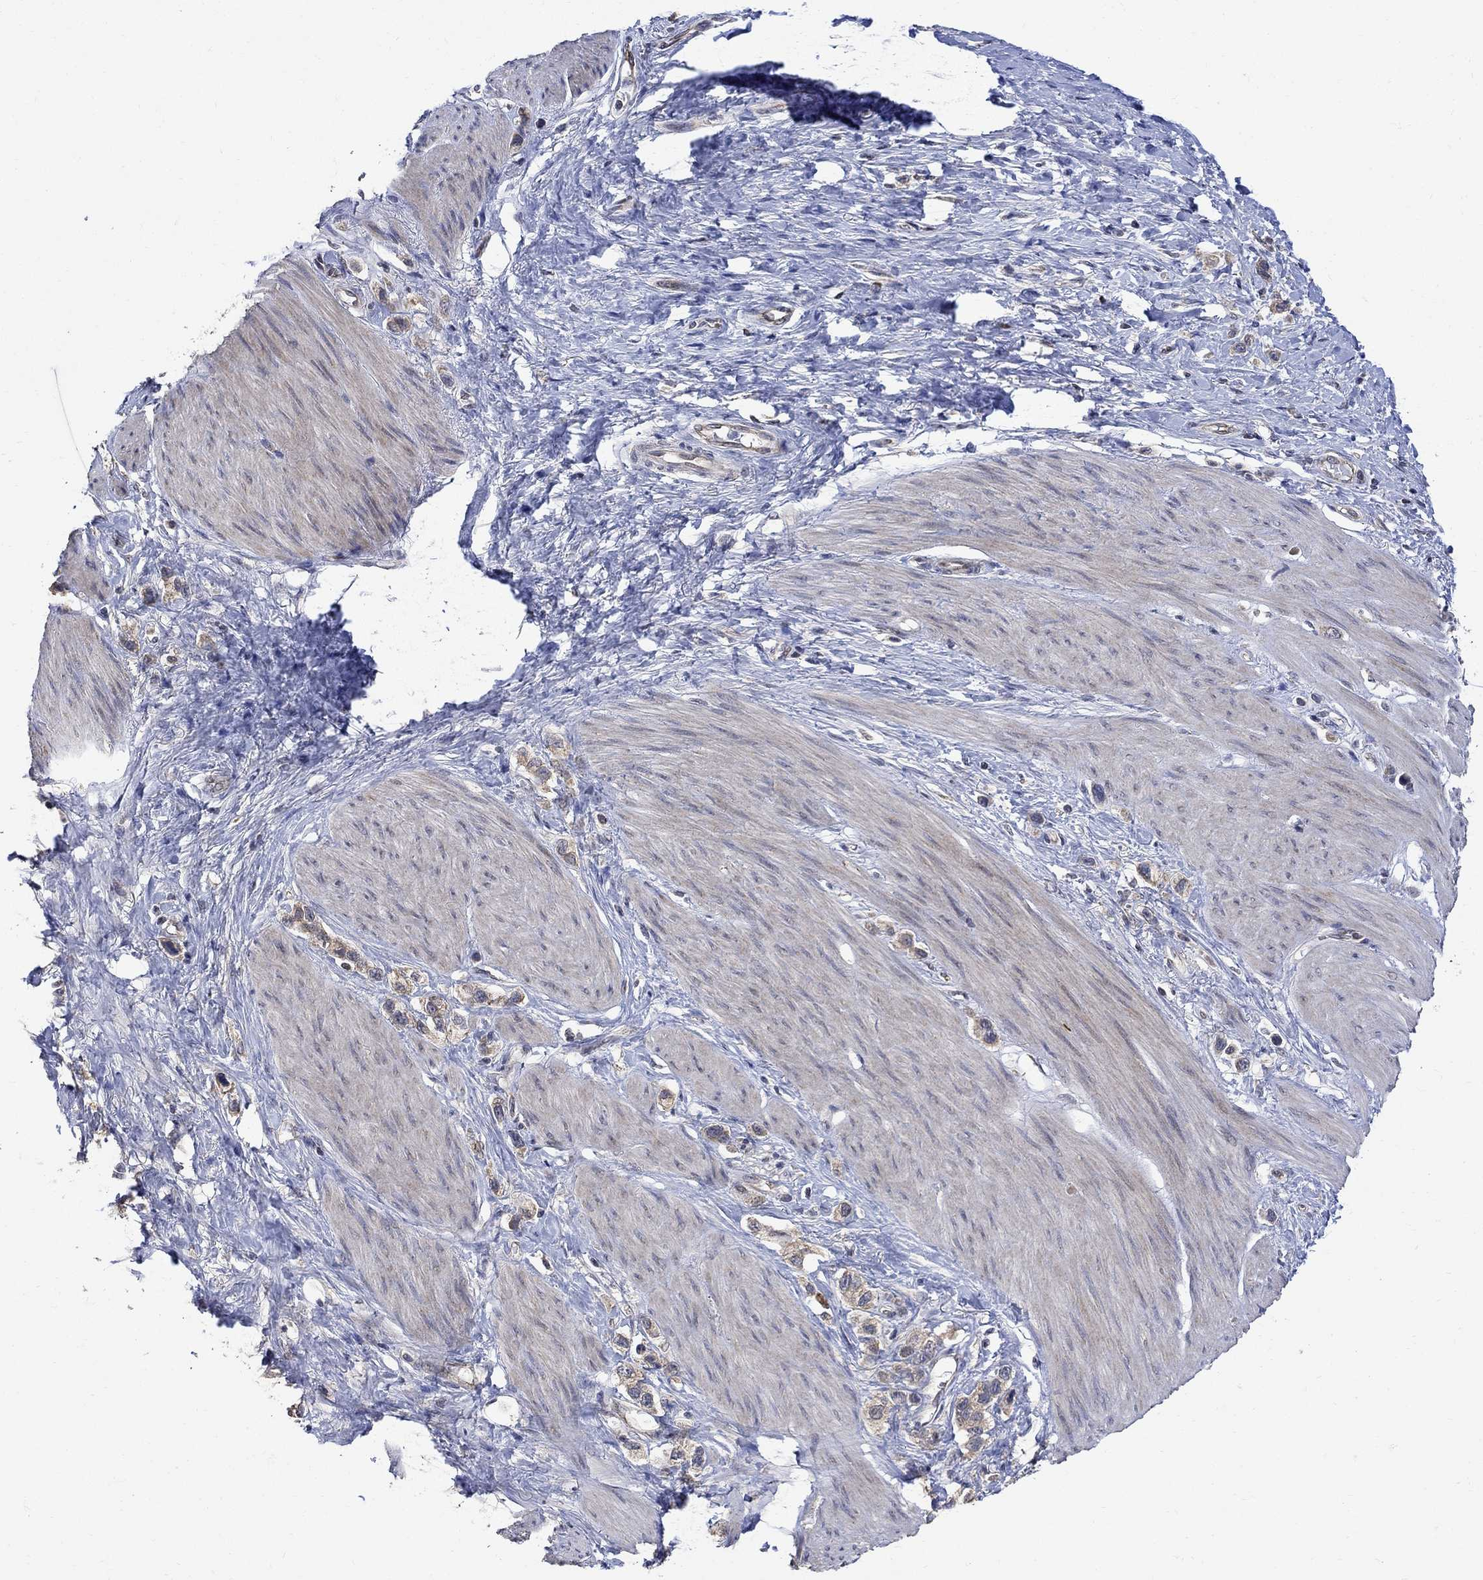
{"staining": {"intensity": "weak", "quantity": "25%-75%", "location": "cytoplasmic/membranous"}, "tissue": "stomach cancer", "cell_type": "Tumor cells", "image_type": "cancer", "snomed": [{"axis": "morphology", "description": "Normal tissue, NOS"}, {"axis": "morphology", "description": "Adenocarcinoma, NOS"}, {"axis": "morphology", "description": "Adenocarcinoma, High grade"}, {"axis": "topography", "description": "Stomach, upper"}, {"axis": "topography", "description": "Stomach"}], "caption": "Adenocarcinoma (stomach) stained with DAB (3,3'-diaminobenzidine) immunohistochemistry (IHC) shows low levels of weak cytoplasmic/membranous expression in approximately 25%-75% of tumor cells.", "gene": "ANKRA2", "patient": {"sex": "female", "age": 65}}